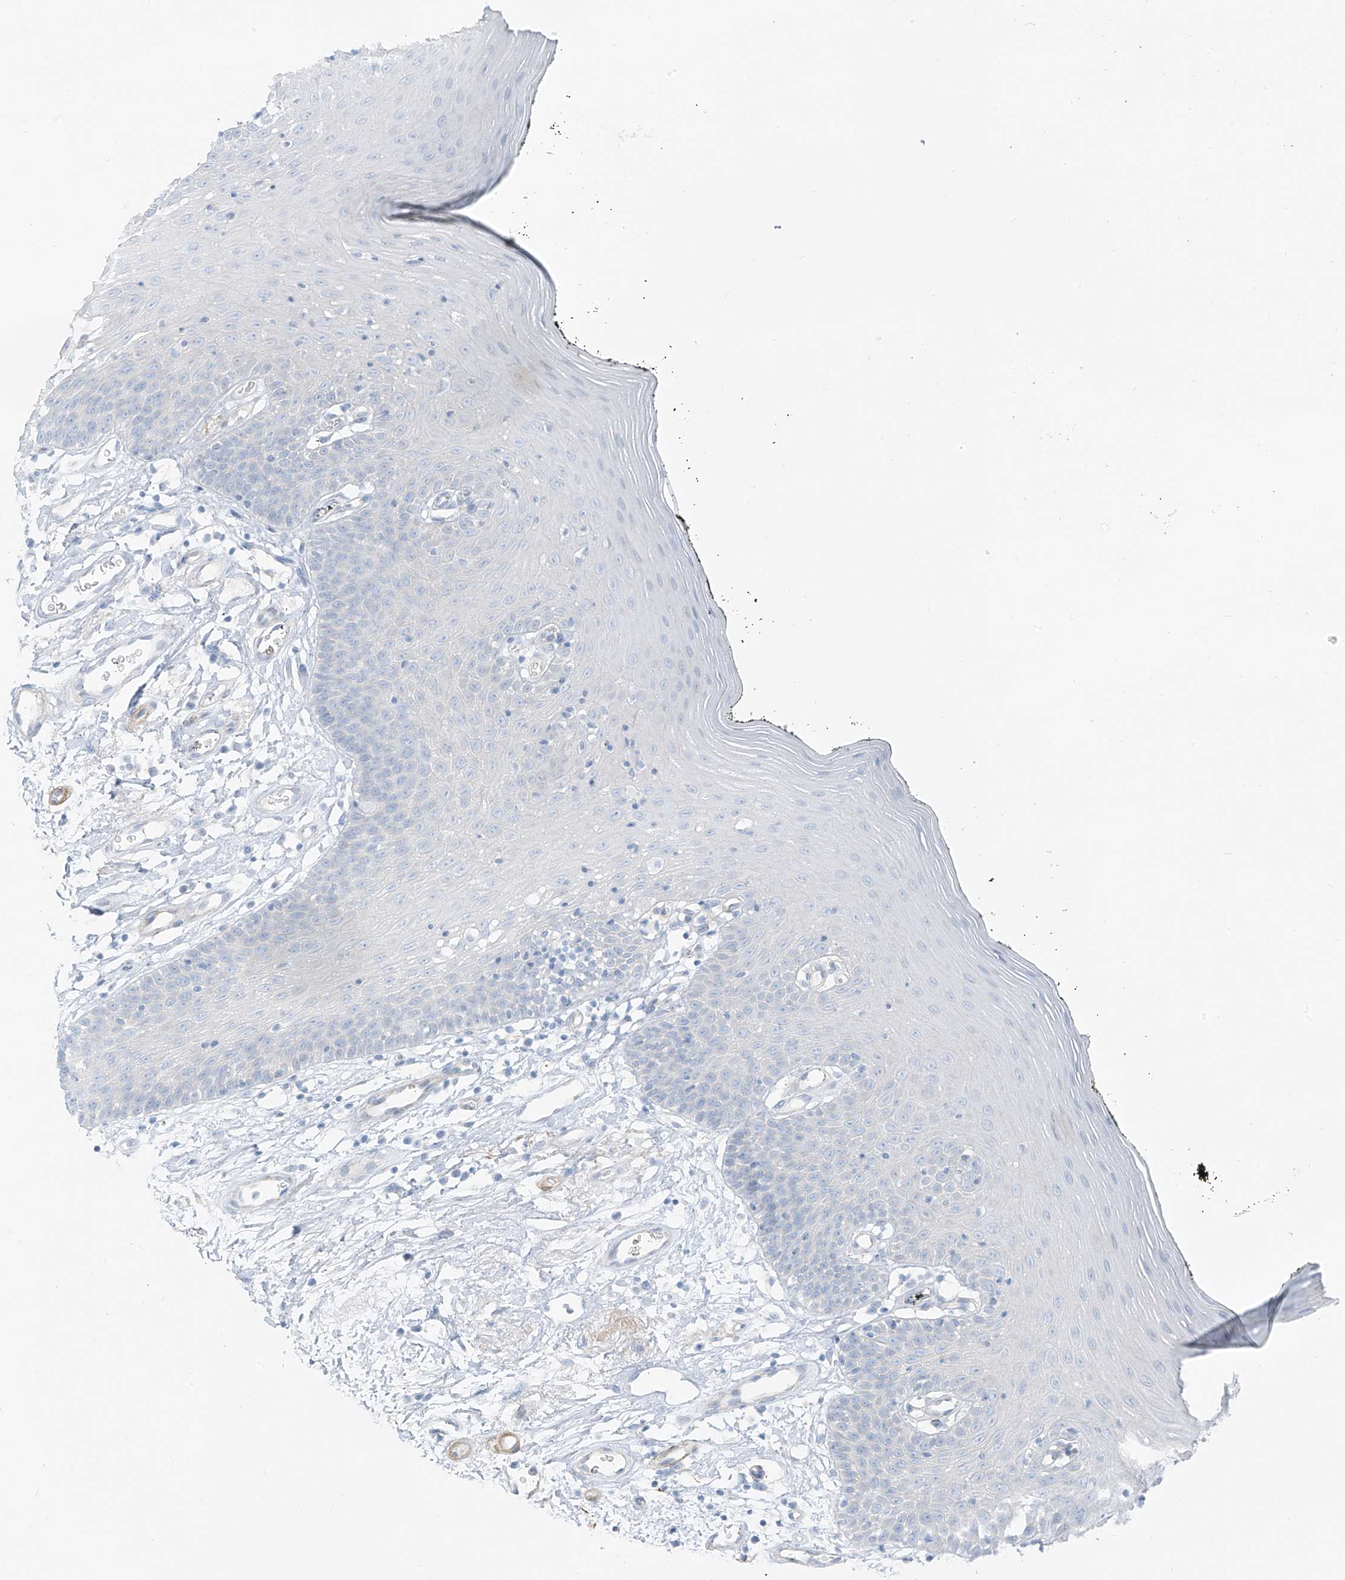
{"staining": {"intensity": "negative", "quantity": "none", "location": "none"}, "tissue": "oral mucosa", "cell_type": "Squamous epithelial cells", "image_type": "normal", "snomed": [{"axis": "morphology", "description": "Normal tissue, NOS"}, {"axis": "topography", "description": "Oral tissue"}], "caption": "This histopathology image is of benign oral mucosa stained with immunohistochemistry to label a protein in brown with the nuclei are counter-stained blue. There is no positivity in squamous epithelial cells. (DAB IHC with hematoxylin counter stain).", "gene": "SMCP", "patient": {"sex": "male", "age": 74}}